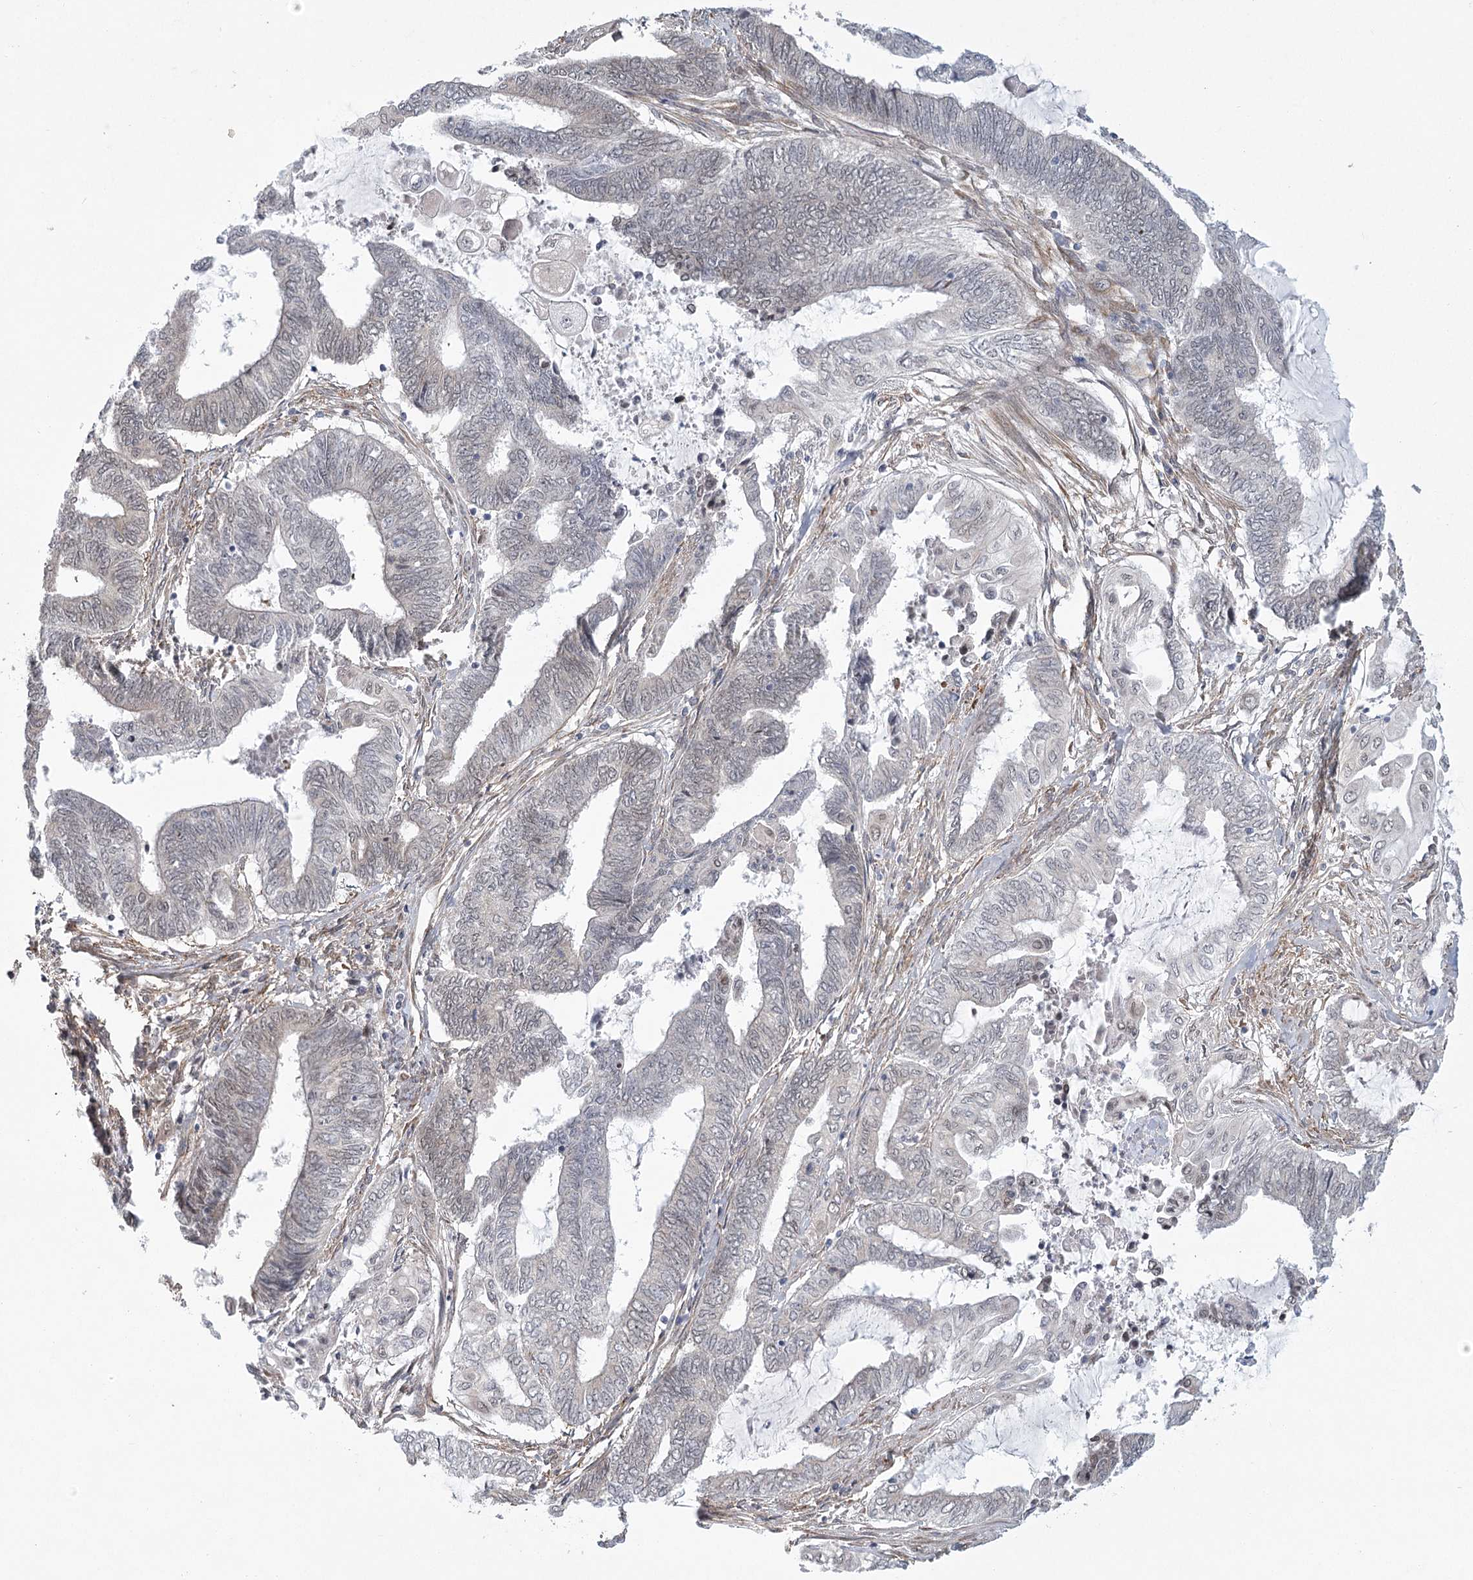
{"staining": {"intensity": "negative", "quantity": "none", "location": "none"}, "tissue": "endometrial cancer", "cell_type": "Tumor cells", "image_type": "cancer", "snomed": [{"axis": "morphology", "description": "Adenocarcinoma, NOS"}, {"axis": "topography", "description": "Uterus"}, {"axis": "topography", "description": "Endometrium"}], "caption": "An image of human endometrial adenocarcinoma is negative for staining in tumor cells.", "gene": "MED28", "patient": {"sex": "female", "age": 70}}